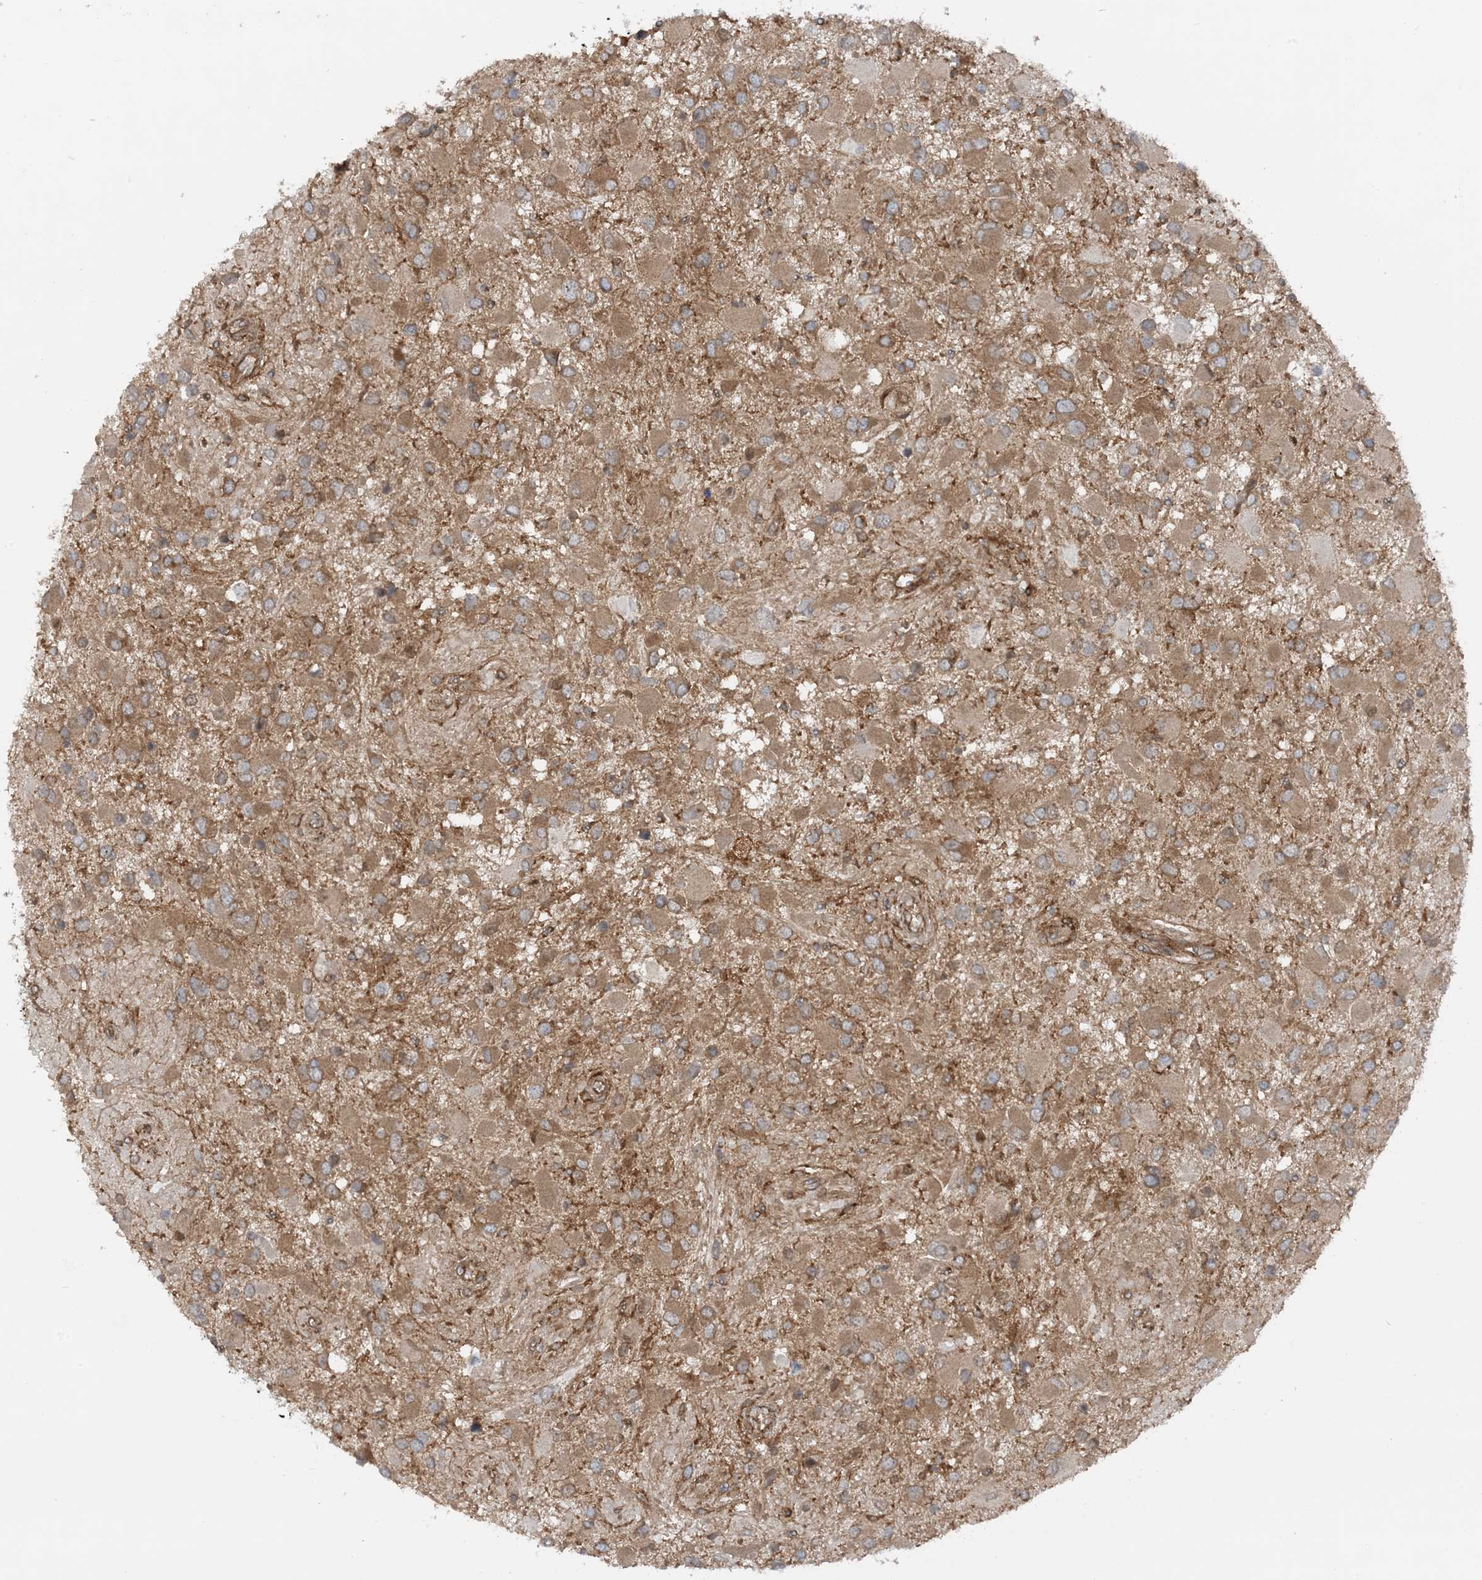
{"staining": {"intensity": "moderate", "quantity": ">75%", "location": "cytoplasmic/membranous"}, "tissue": "glioma", "cell_type": "Tumor cells", "image_type": "cancer", "snomed": [{"axis": "morphology", "description": "Glioma, malignant, High grade"}, {"axis": "topography", "description": "Brain"}], "caption": "Immunohistochemistry histopathology image of human high-grade glioma (malignant) stained for a protein (brown), which displays medium levels of moderate cytoplasmic/membranous positivity in about >75% of tumor cells.", "gene": "STAM2", "patient": {"sex": "male", "age": 53}}